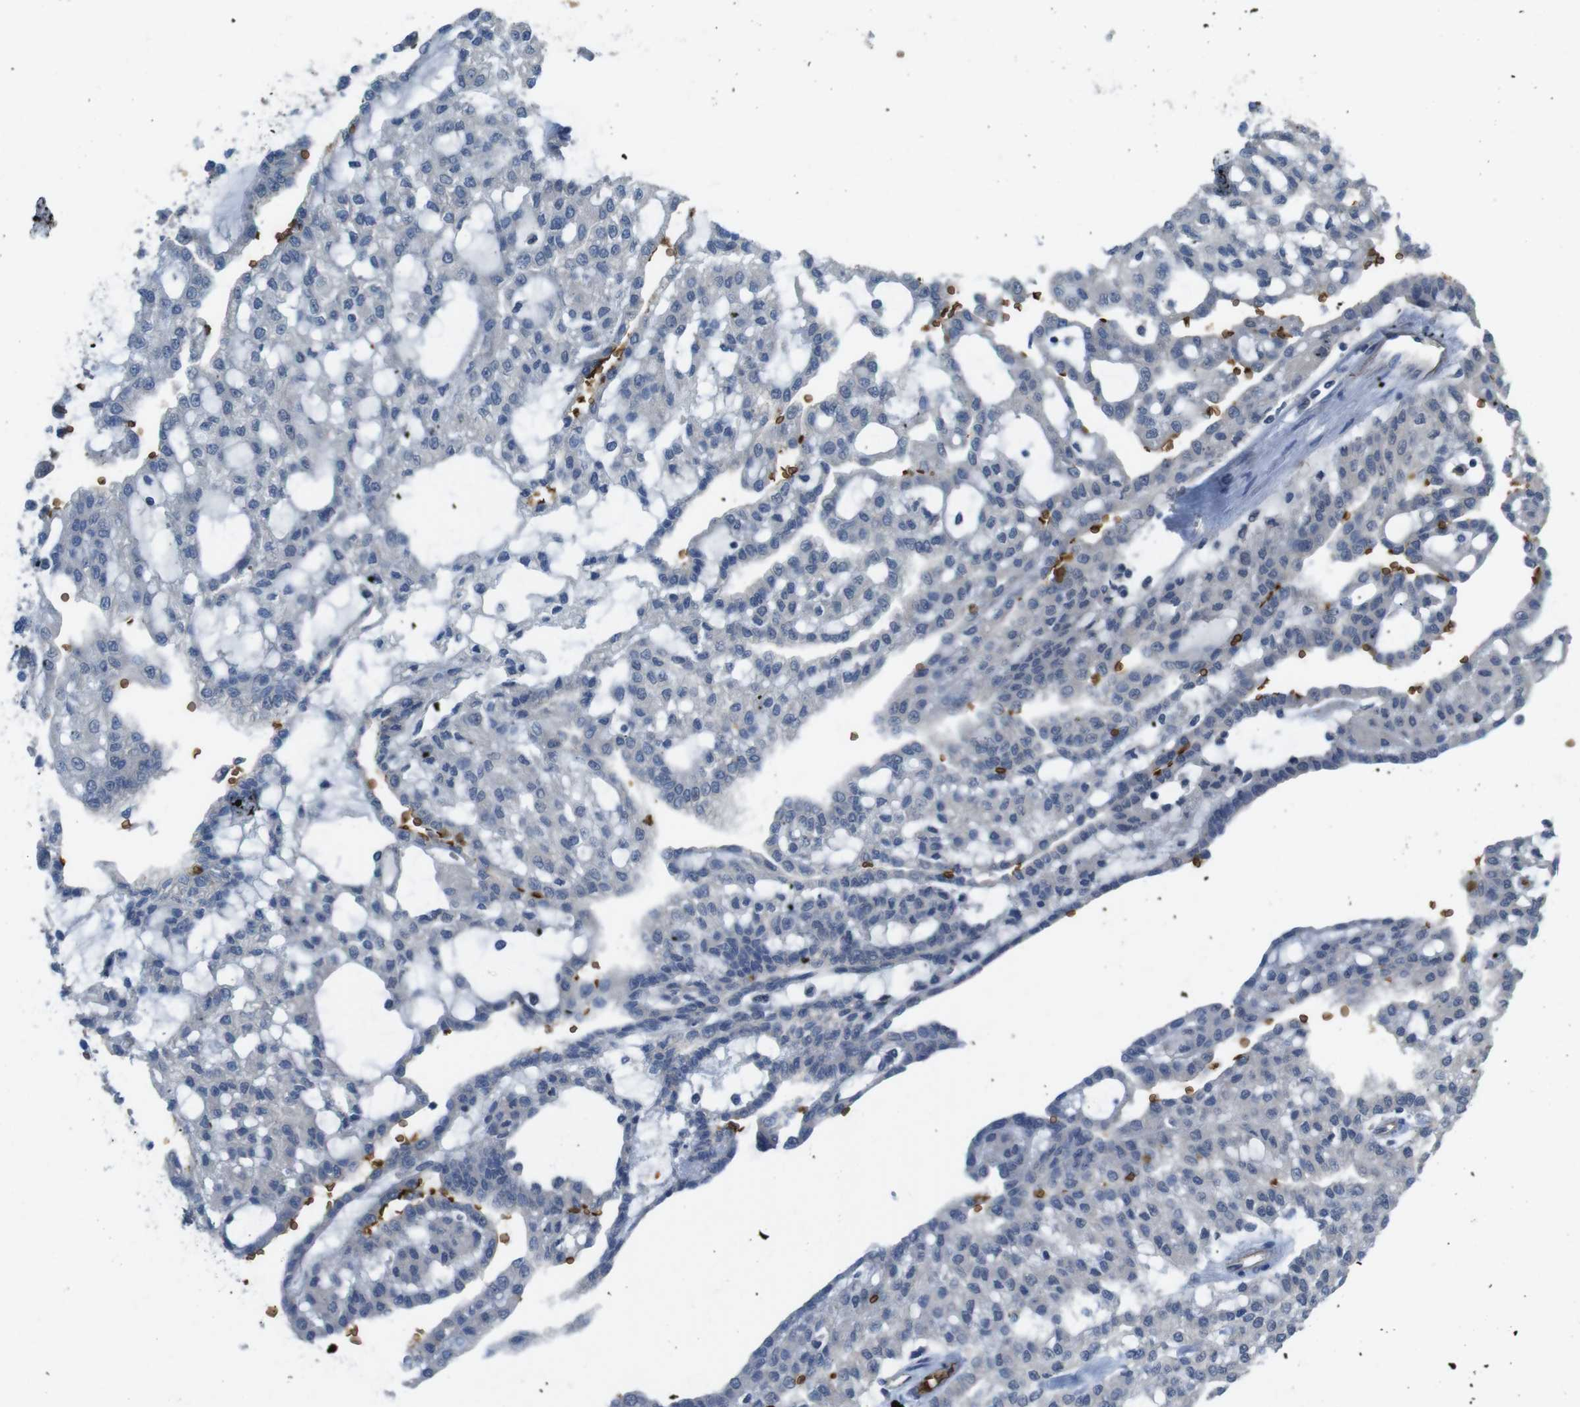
{"staining": {"intensity": "negative", "quantity": "none", "location": "none"}, "tissue": "renal cancer", "cell_type": "Tumor cells", "image_type": "cancer", "snomed": [{"axis": "morphology", "description": "Adenocarcinoma, NOS"}, {"axis": "topography", "description": "Kidney"}], "caption": "A high-resolution photomicrograph shows immunohistochemistry staining of renal adenocarcinoma, which reveals no significant expression in tumor cells.", "gene": "GYPA", "patient": {"sex": "male", "age": 63}}